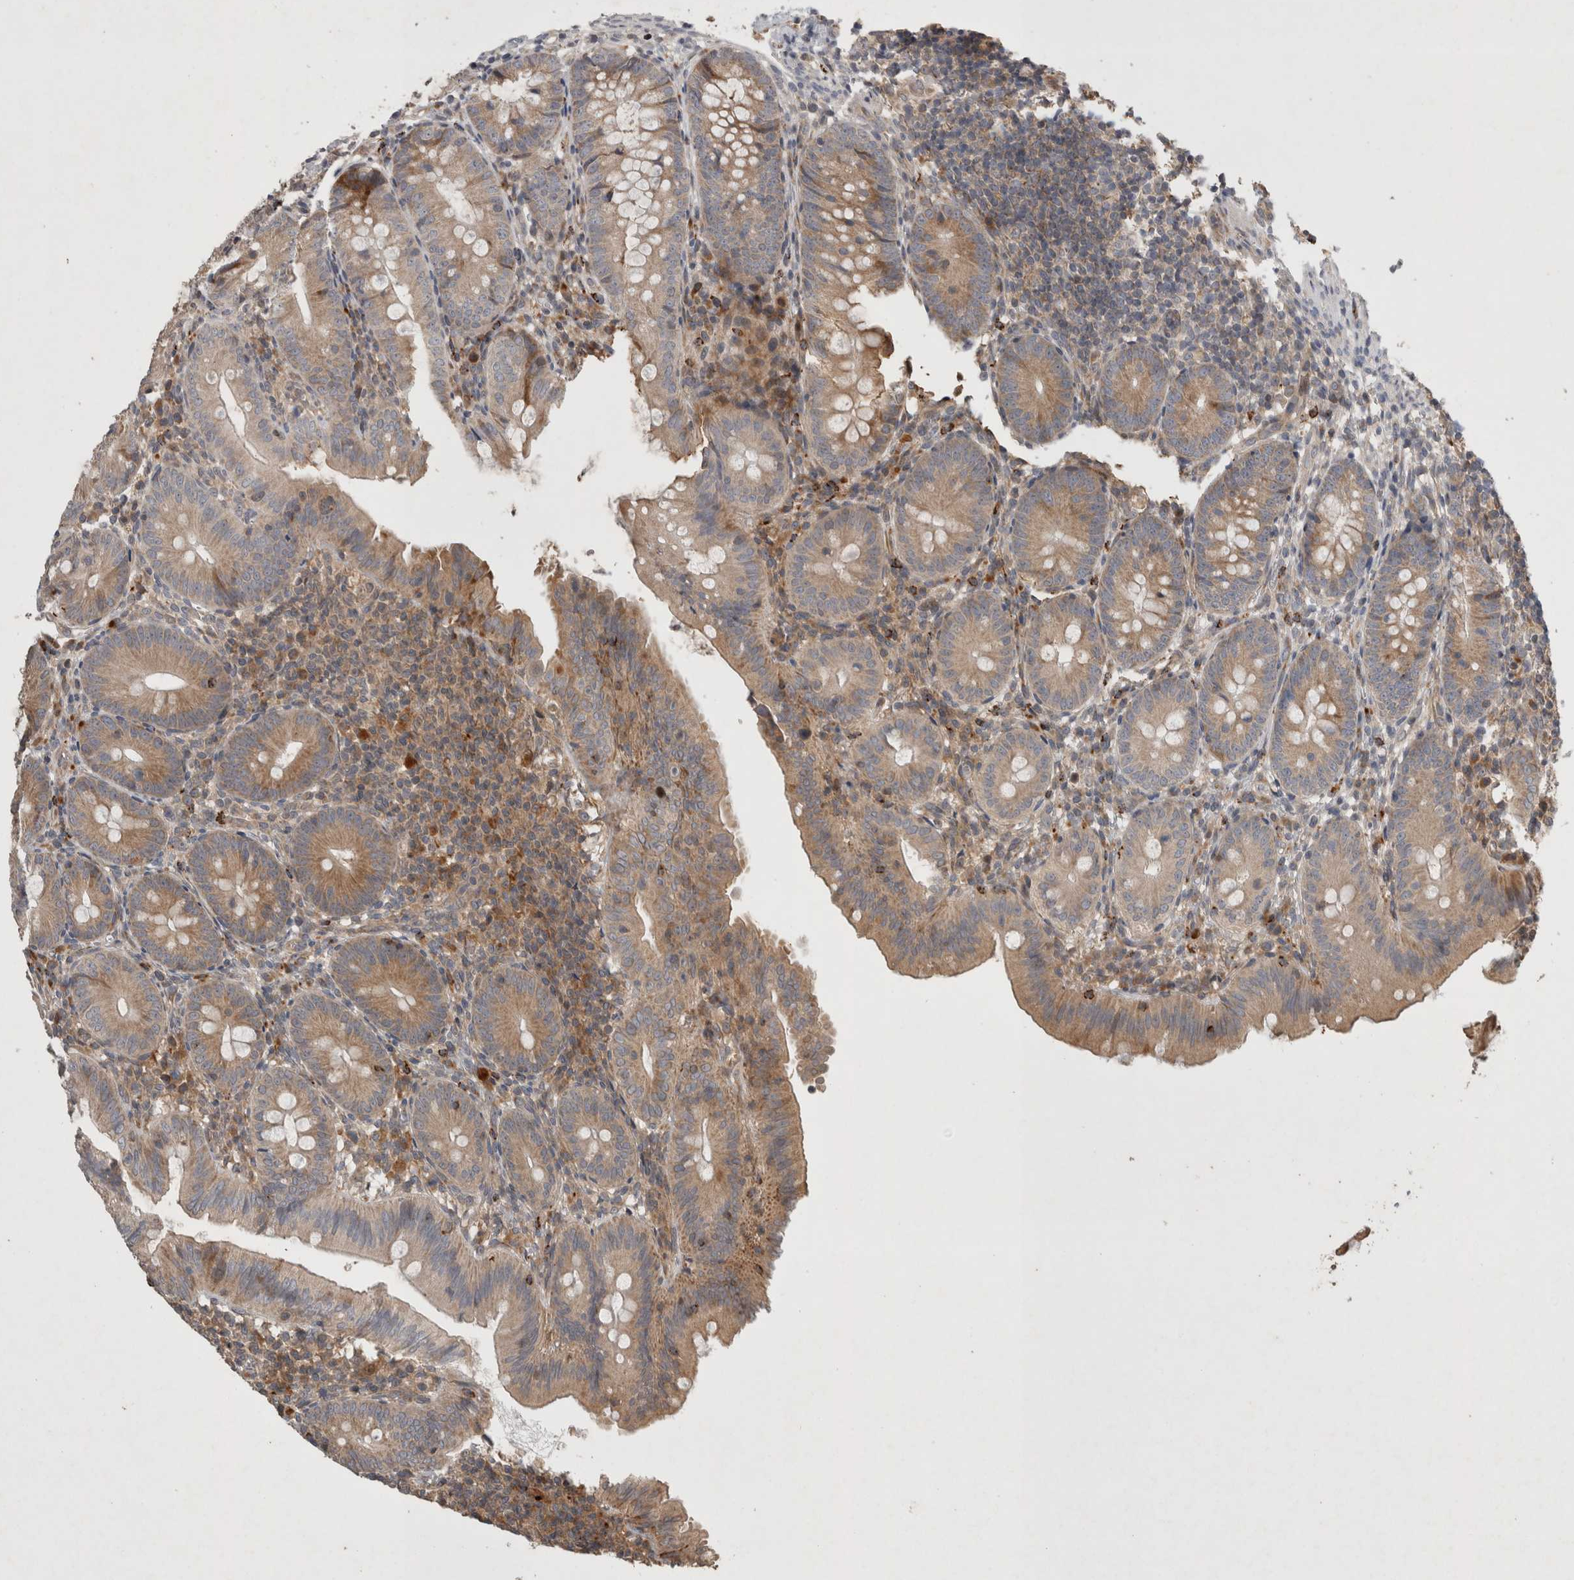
{"staining": {"intensity": "moderate", "quantity": "25%-75%", "location": "cytoplasmic/membranous"}, "tissue": "appendix", "cell_type": "Glandular cells", "image_type": "normal", "snomed": [{"axis": "morphology", "description": "Normal tissue, NOS"}, {"axis": "topography", "description": "Appendix"}], "caption": "Immunohistochemical staining of benign appendix displays medium levels of moderate cytoplasmic/membranous expression in approximately 25%-75% of glandular cells.", "gene": "SERAC1", "patient": {"sex": "male", "age": 1}}